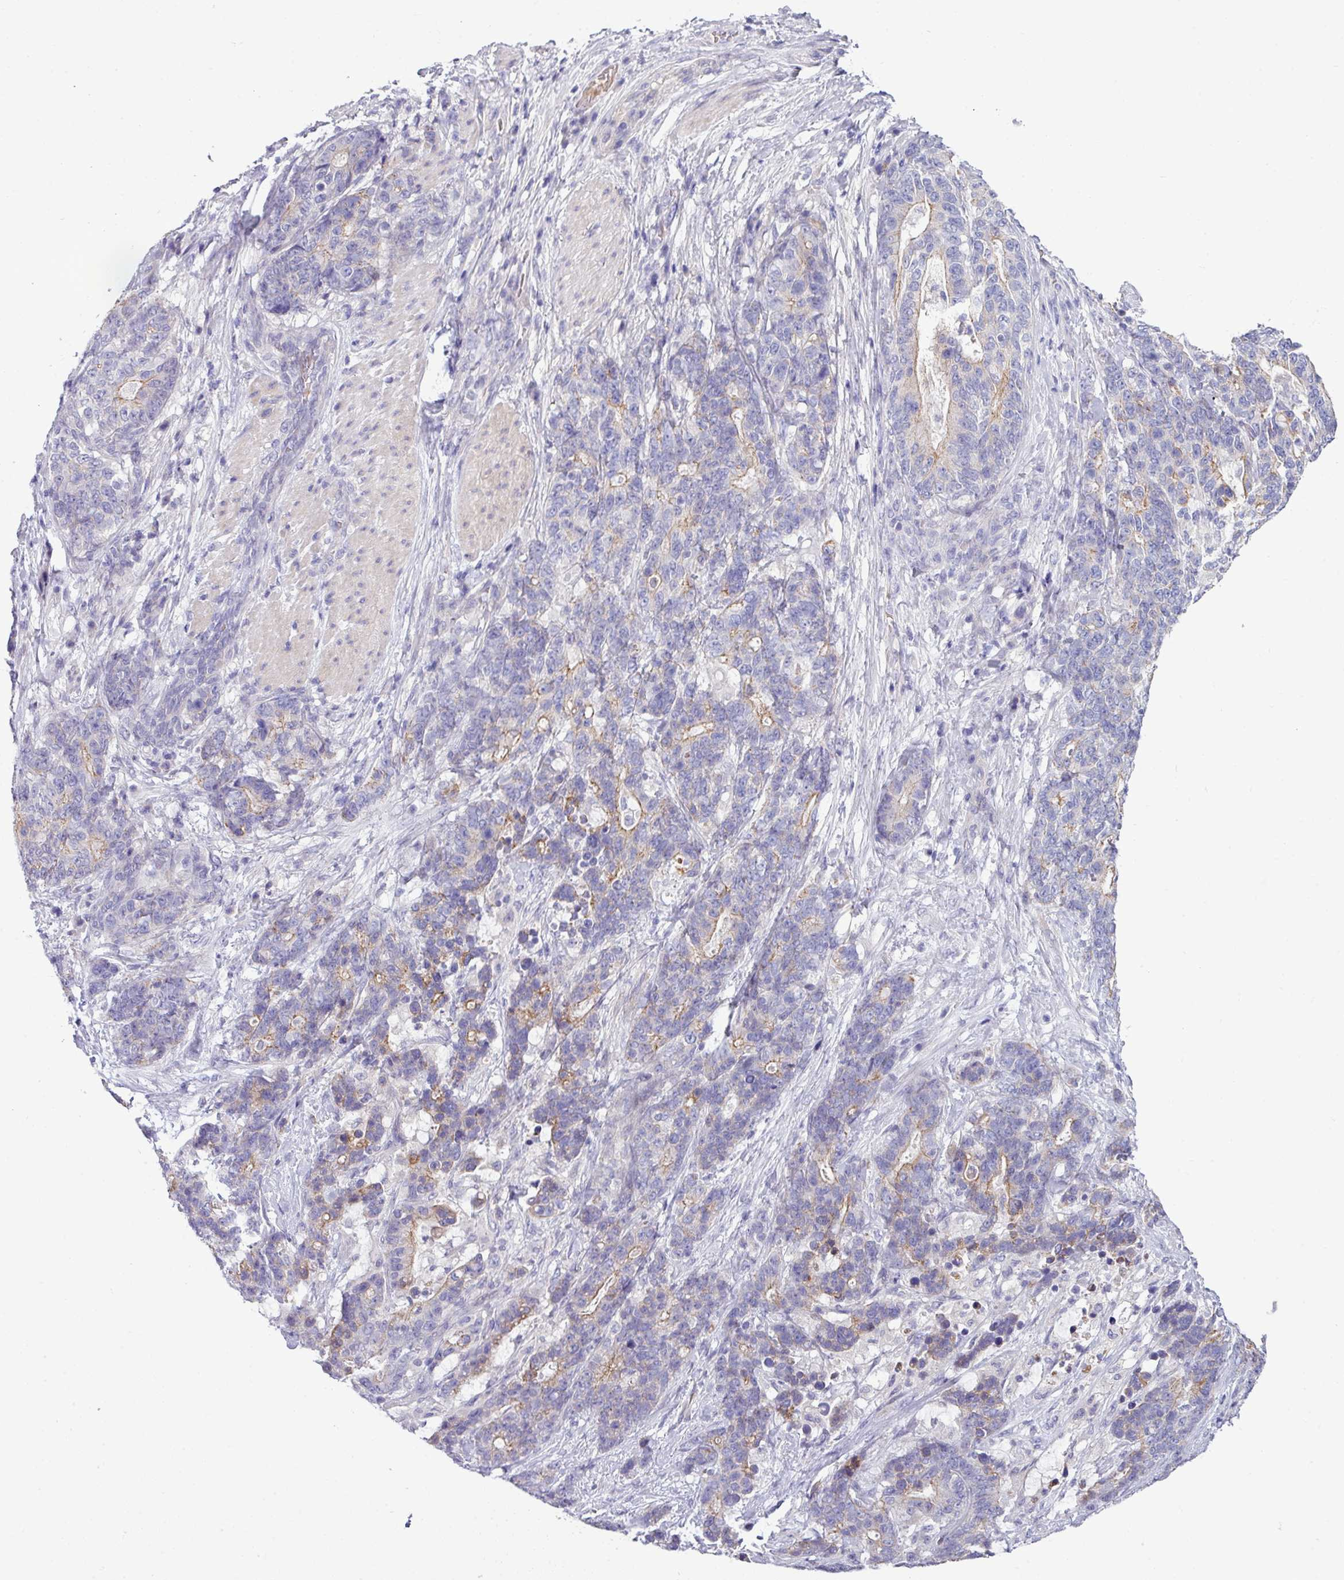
{"staining": {"intensity": "moderate", "quantity": "<25%", "location": "cytoplasmic/membranous"}, "tissue": "stomach cancer", "cell_type": "Tumor cells", "image_type": "cancer", "snomed": [{"axis": "morphology", "description": "Normal tissue, NOS"}, {"axis": "morphology", "description": "Adenocarcinoma, NOS"}, {"axis": "topography", "description": "Stomach"}], "caption": "Human stomach adenocarcinoma stained with a protein marker shows moderate staining in tumor cells.", "gene": "ACAP3", "patient": {"sex": "female", "age": 64}}